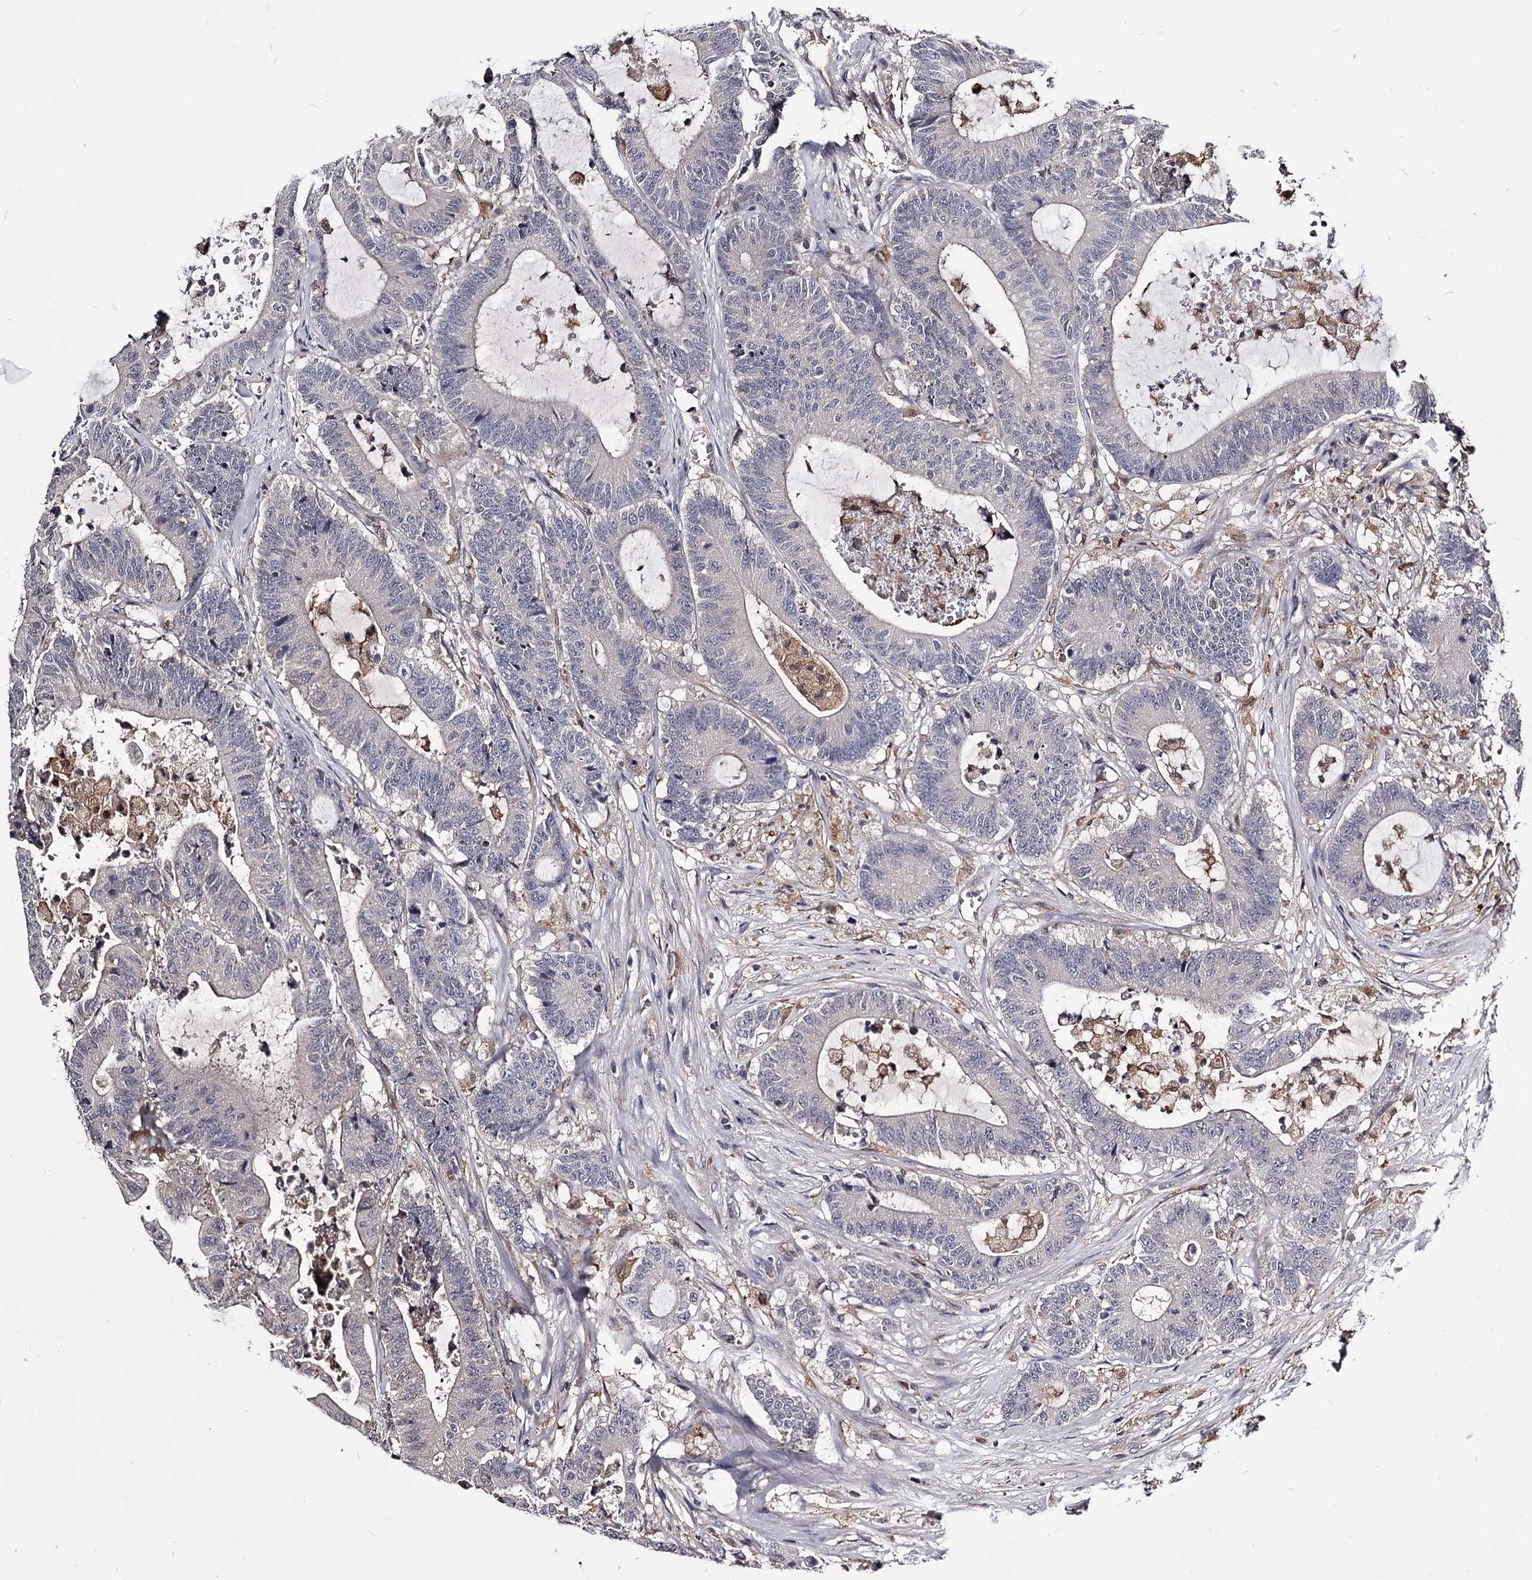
{"staining": {"intensity": "negative", "quantity": "none", "location": "none"}, "tissue": "colorectal cancer", "cell_type": "Tumor cells", "image_type": "cancer", "snomed": [{"axis": "morphology", "description": "Adenocarcinoma, NOS"}, {"axis": "topography", "description": "Colon"}], "caption": "IHC micrograph of neoplastic tissue: adenocarcinoma (colorectal) stained with DAB (3,3'-diaminobenzidine) demonstrates no significant protein staining in tumor cells. (DAB (3,3'-diaminobenzidine) IHC visualized using brightfield microscopy, high magnification).", "gene": "GSTO1", "patient": {"sex": "female", "age": 84}}